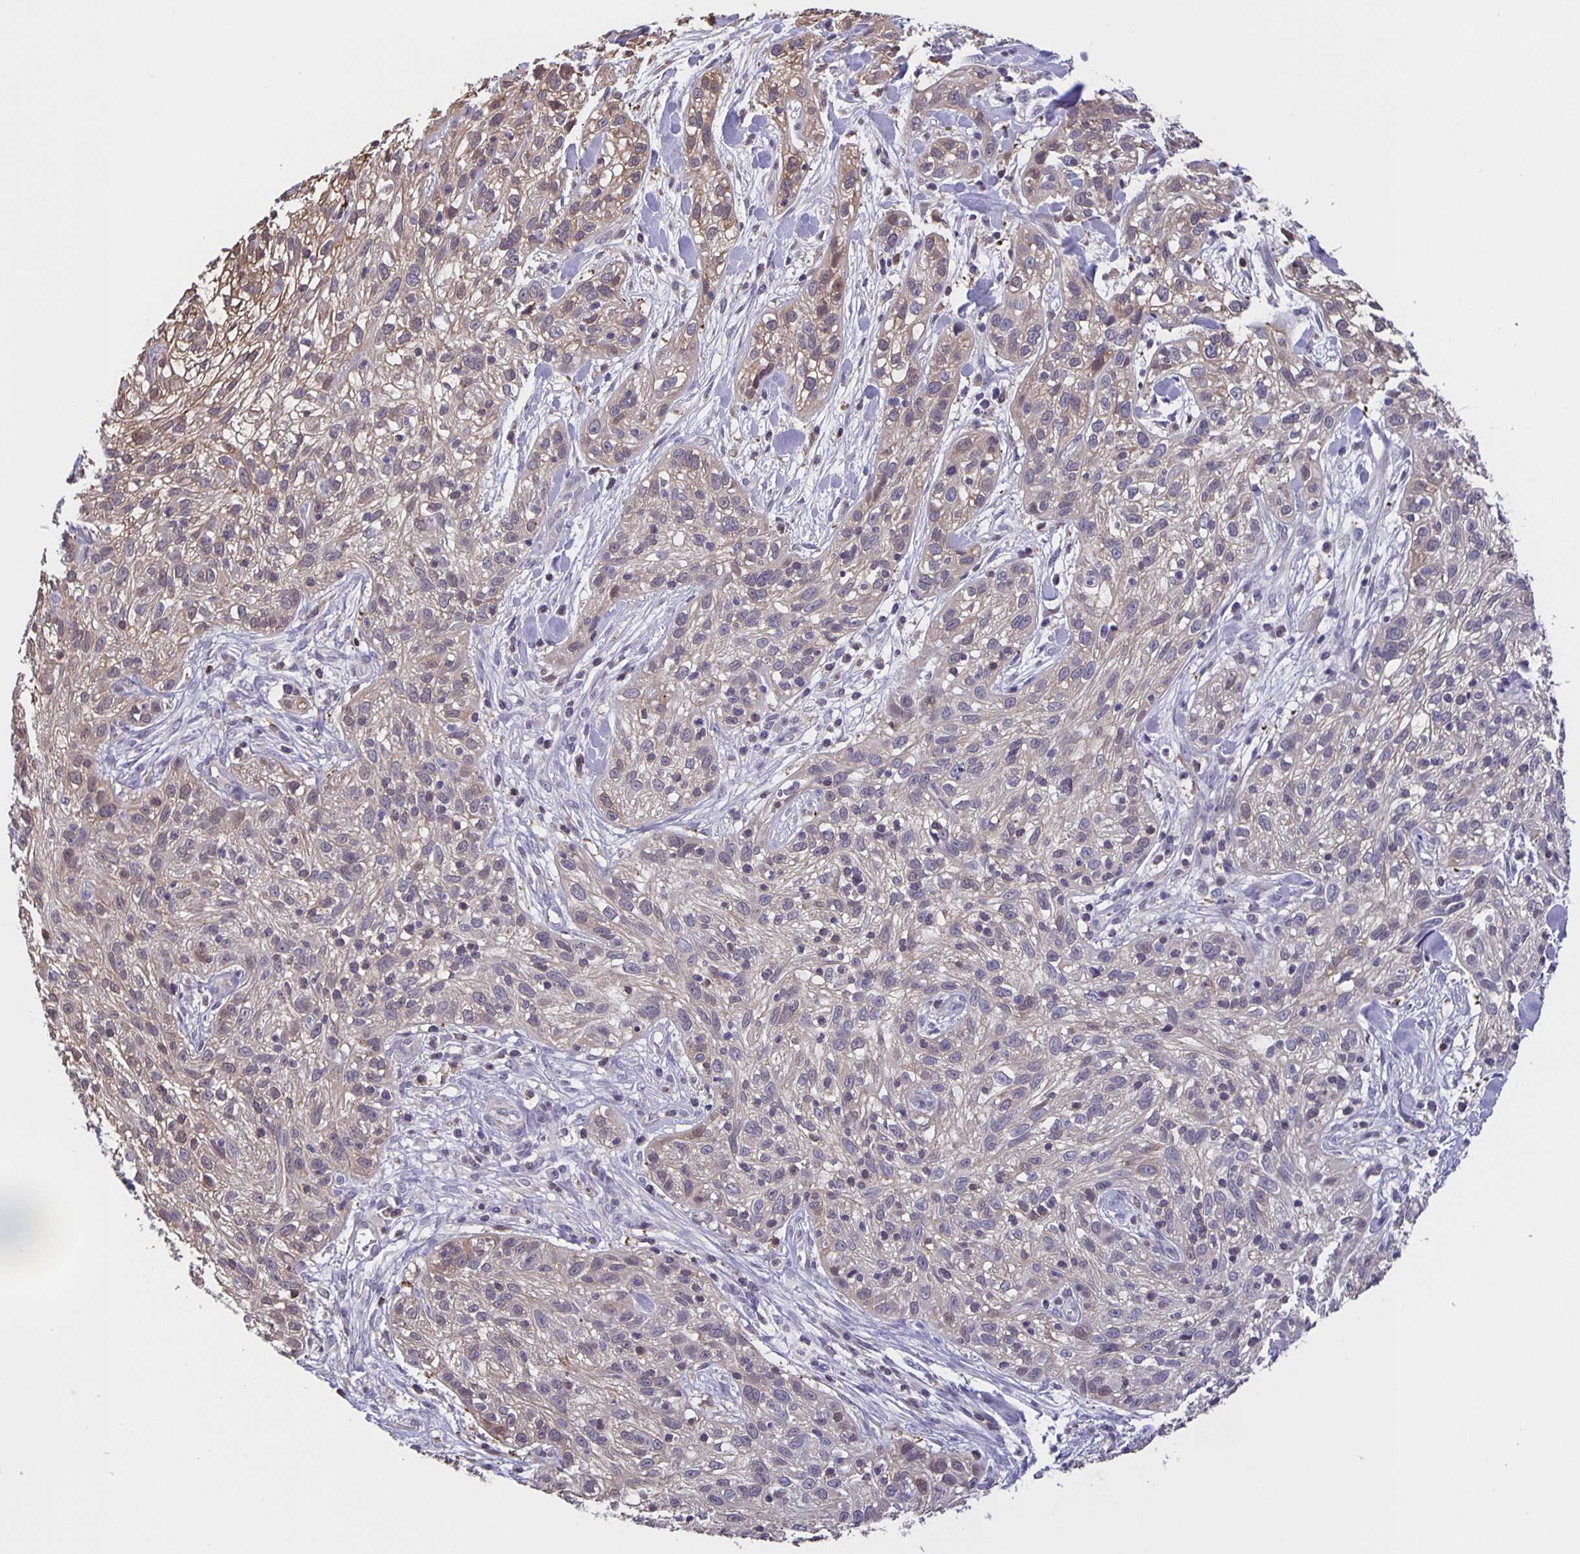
{"staining": {"intensity": "weak", "quantity": "<25%", "location": "cytoplasmic/membranous"}, "tissue": "skin cancer", "cell_type": "Tumor cells", "image_type": "cancer", "snomed": [{"axis": "morphology", "description": "Squamous cell carcinoma, NOS"}, {"axis": "topography", "description": "Skin"}], "caption": "A high-resolution histopathology image shows IHC staining of squamous cell carcinoma (skin), which exhibits no significant positivity in tumor cells.", "gene": "MARCHF6", "patient": {"sex": "male", "age": 82}}